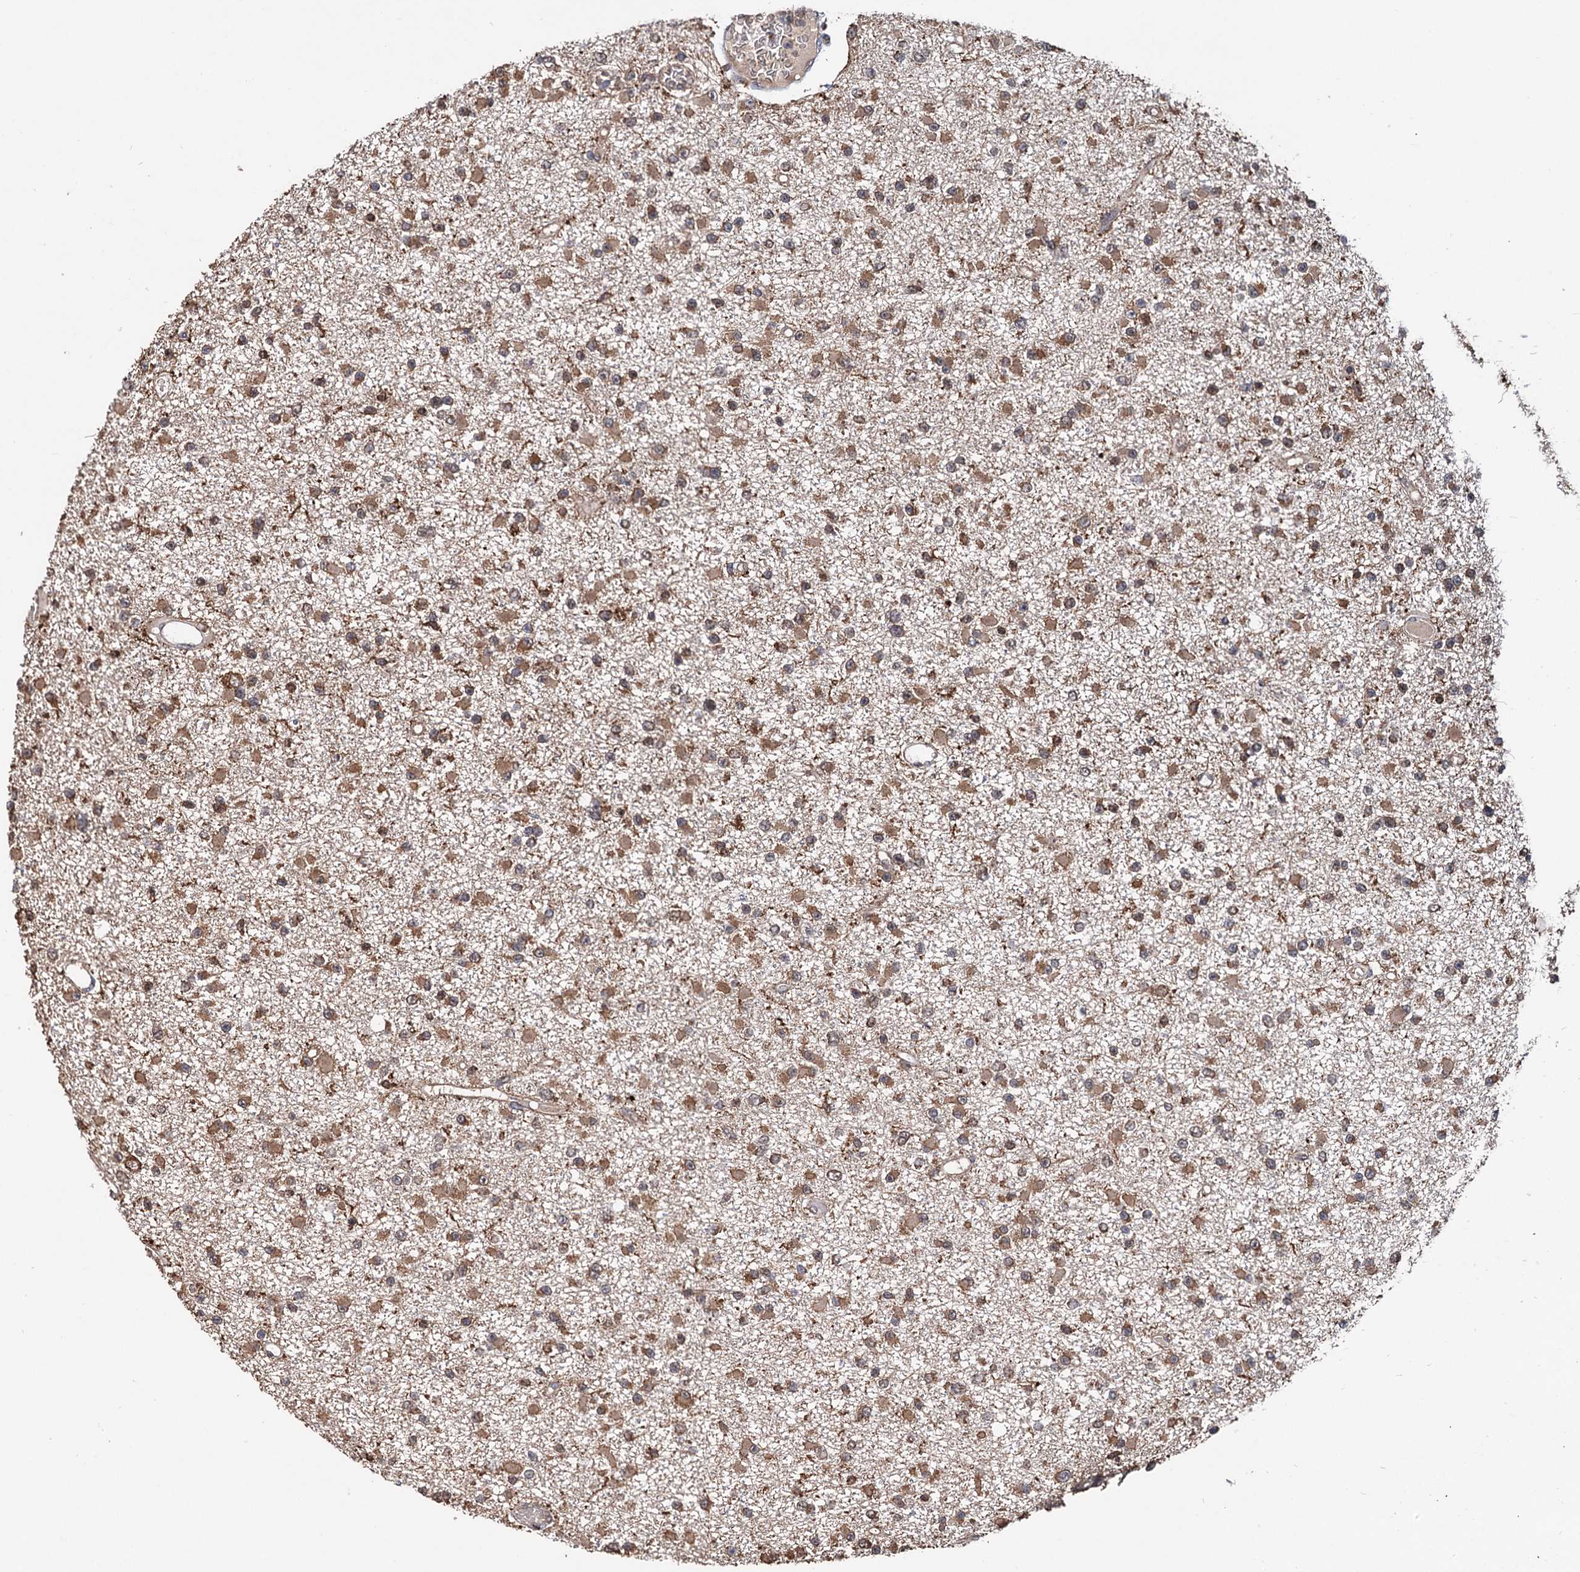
{"staining": {"intensity": "moderate", "quantity": ">75%", "location": "cytoplasmic/membranous"}, "tissue": "glioma", "cell_type": "Tumor cells", "image_type": "cancer", "snomed": [{"axis": "morphology", "description": "Glioma, malignant, Low grade"}, {"axis": "topography", "description": "Brain"}], "caption": "DAB (3,3'-diaminobenzidine) immunohistochemical staining of glioma demonstrates moderate cytoplasmic/membranous protein staining in approximately >75% of tumor cells.", "gene": "TBC1D12", "patient": {"sex": "female", "age": 22}}